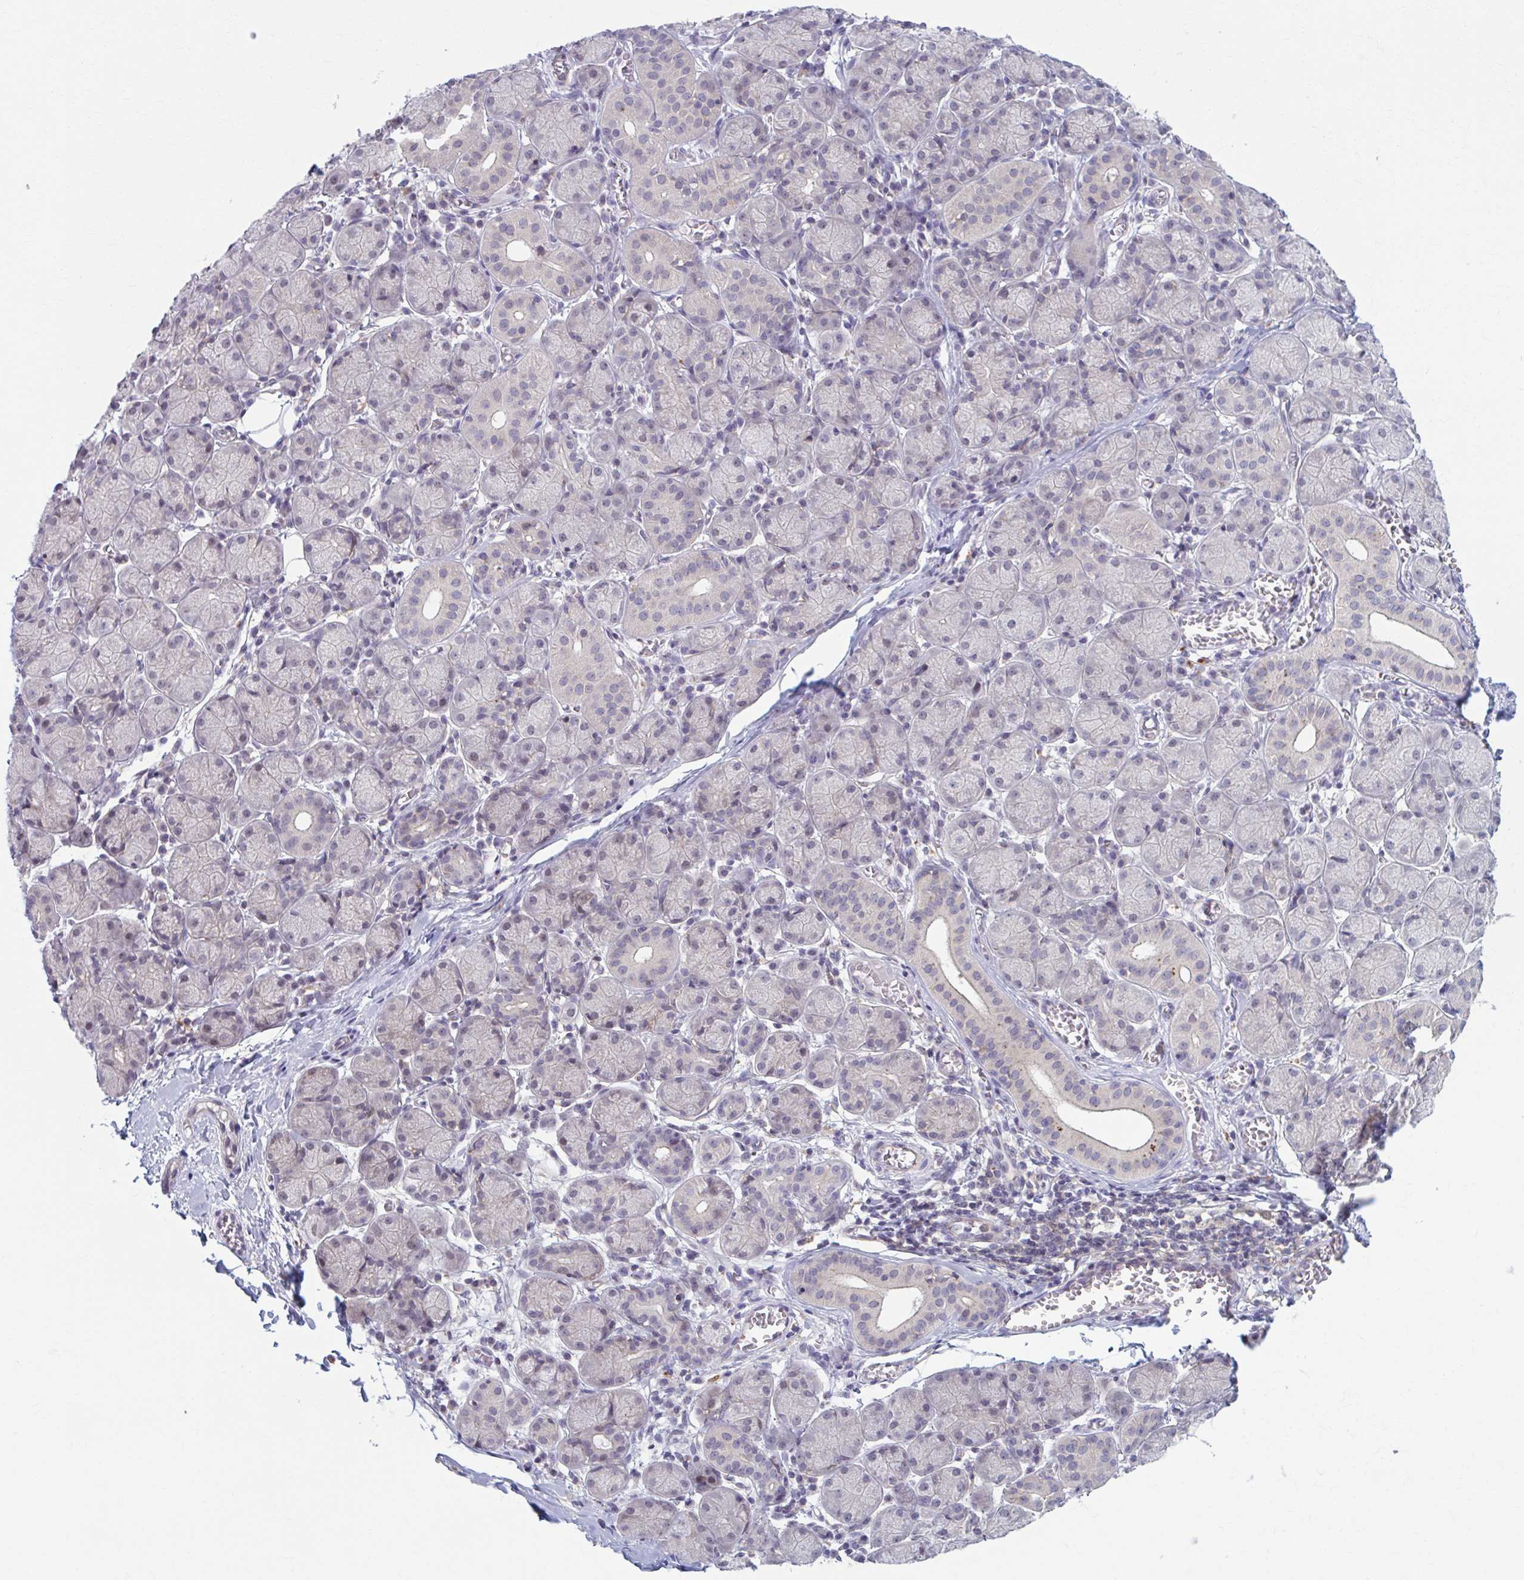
{"staining": {"intensity": "weak", "quantity": "<25%", "location": "cytoplasmic/membranous"}, "tissue": "salivary gland", "cell_type": "Glandular cells", "image_type": "normal", "snomed": [{"axis": "morphology", "description": "Normal tissue, NOS"}, {"axis": "topography", "description": "Salivary gland"}], "caption": "There is no significant positivity in glandular cells of salivary gland. (DAB (3,3'-diaminobenzidine) immunohistochemistry visualized using brightfield microscopy, high magnification).", "gene": "ADAT3", "patient": {"sex": "female", "age": 24}}